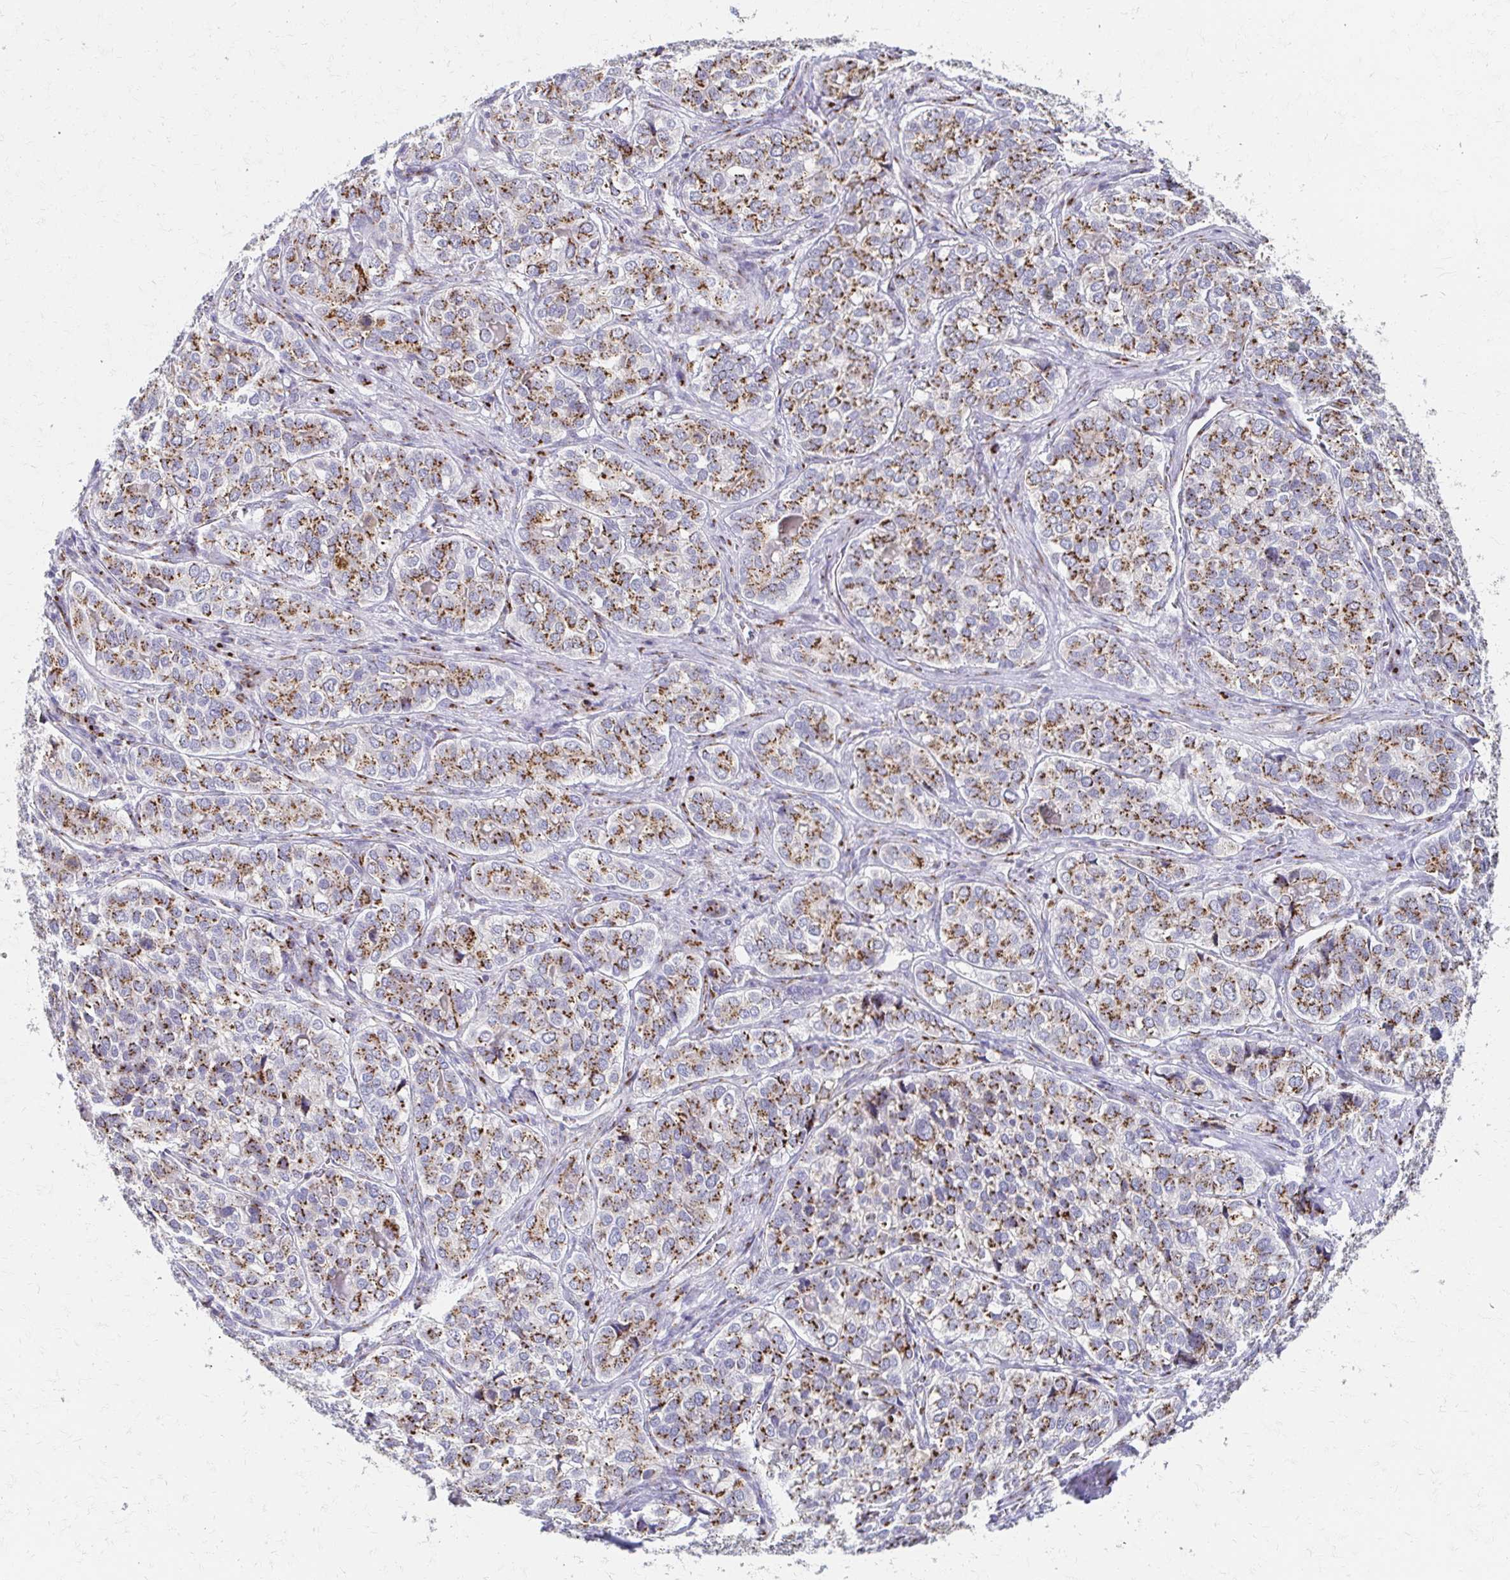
{"staining": {"intensity": "moderate", "quantity": ">75%", "location": "cytoplasmic/membranous"}, "tissue": "liver cancer", "cell_type": "Tumor cells", "image_type": "cancer", "snomed": [{"axis": "morphology", "description": "Cholangiocarcinoma"}, {"axis": "topography", "description": "Liver"}], "caption": "IHC micrograph of neoplastic tissue: human liver cancer stained using immunohistochemistry (IHC) shows medium levels of moderate protein expression localized specifically in the cytoplasmic/membranous of tumor cells, appearing as a cytoplasmic/membranous brown color.", "gene": "TM9SF1", "patient": {"sex": "male", "age": 56}}